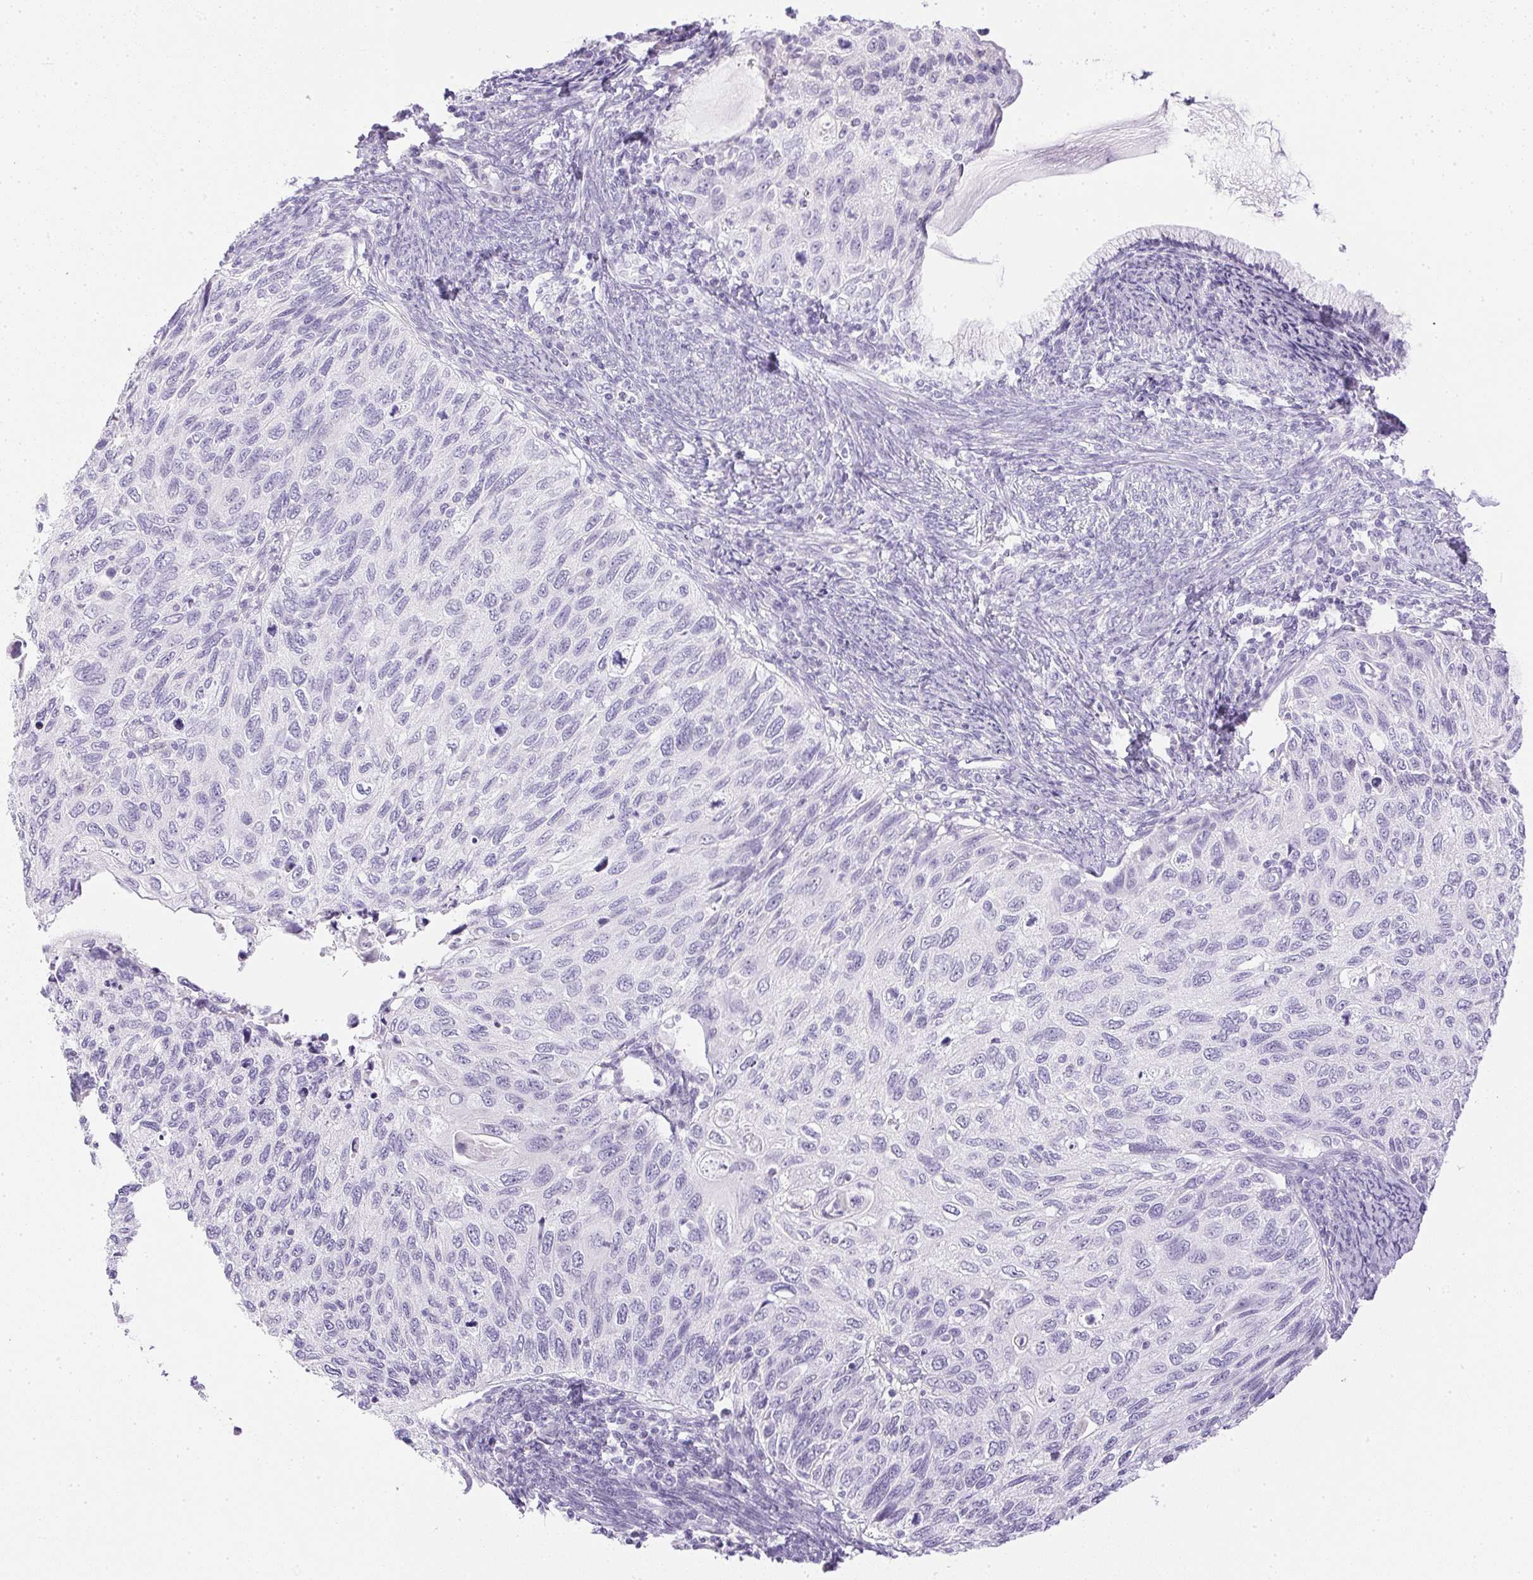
{"staining": {"intensity": "negative", "quantity": "none", "location": "none"}, "tissue": "cervical cancer", "cell_type": "Tumor cells", "image_type": "cancer", "snomed": [{"axis": "morphology", "description": "Squamous cell carcinoma, NOS"}, {"axis": "topography", "description": "Cervix"}], "caption": "Immunohistochemistry (IHC) photomicrograph of human cervical cancer (squamous cell carcinoma) stained for a protein (brown), which demonstrates no staining in tumor cells.", "gene": "CPB1", "patient": {"sex": "female", "age": 70}}